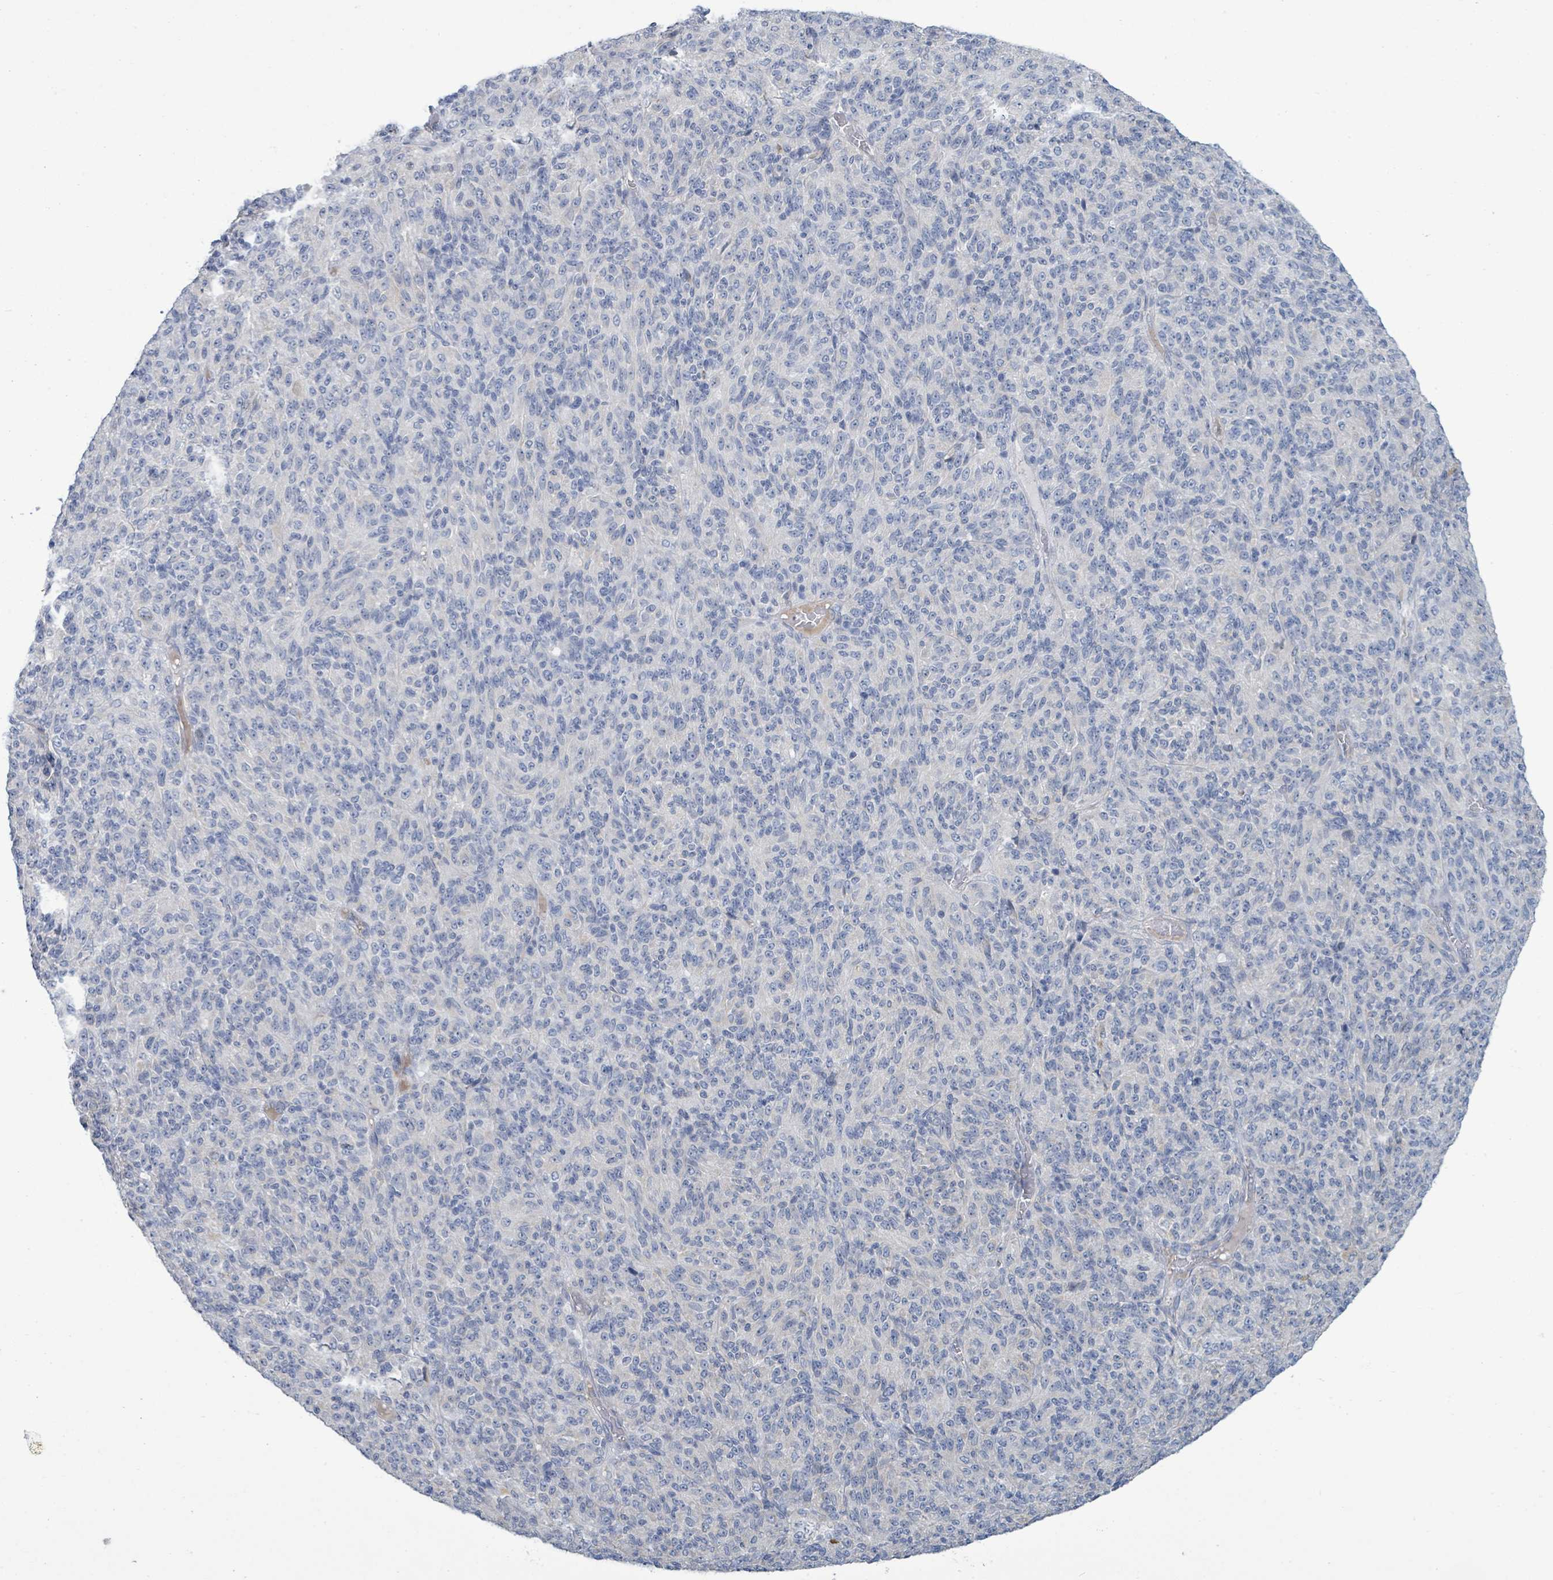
{"staining": {"intensity": "negative", "quantity": "none", "location": "none"}, "tissue": "melanoma", "cell_type": "Tumor cells", "image_type": "cancer", "snomed": [{"axis": "morphology", "description": "Malignant melanoma, Metastatic site"}, {"axis": "topography", "description": "Brain"}], "caption": "This is a micrograph of immunohistochemistry staining of melanoma, which shows no positivity in tumor cells. (DAB (3,3'-diaminobenzidine) immunohistochemistry (IHC) visualized using brightfield microscopy, high magnification).", "gene": "SIRPB1", "patient": {"sex": "female", "age": 56}}